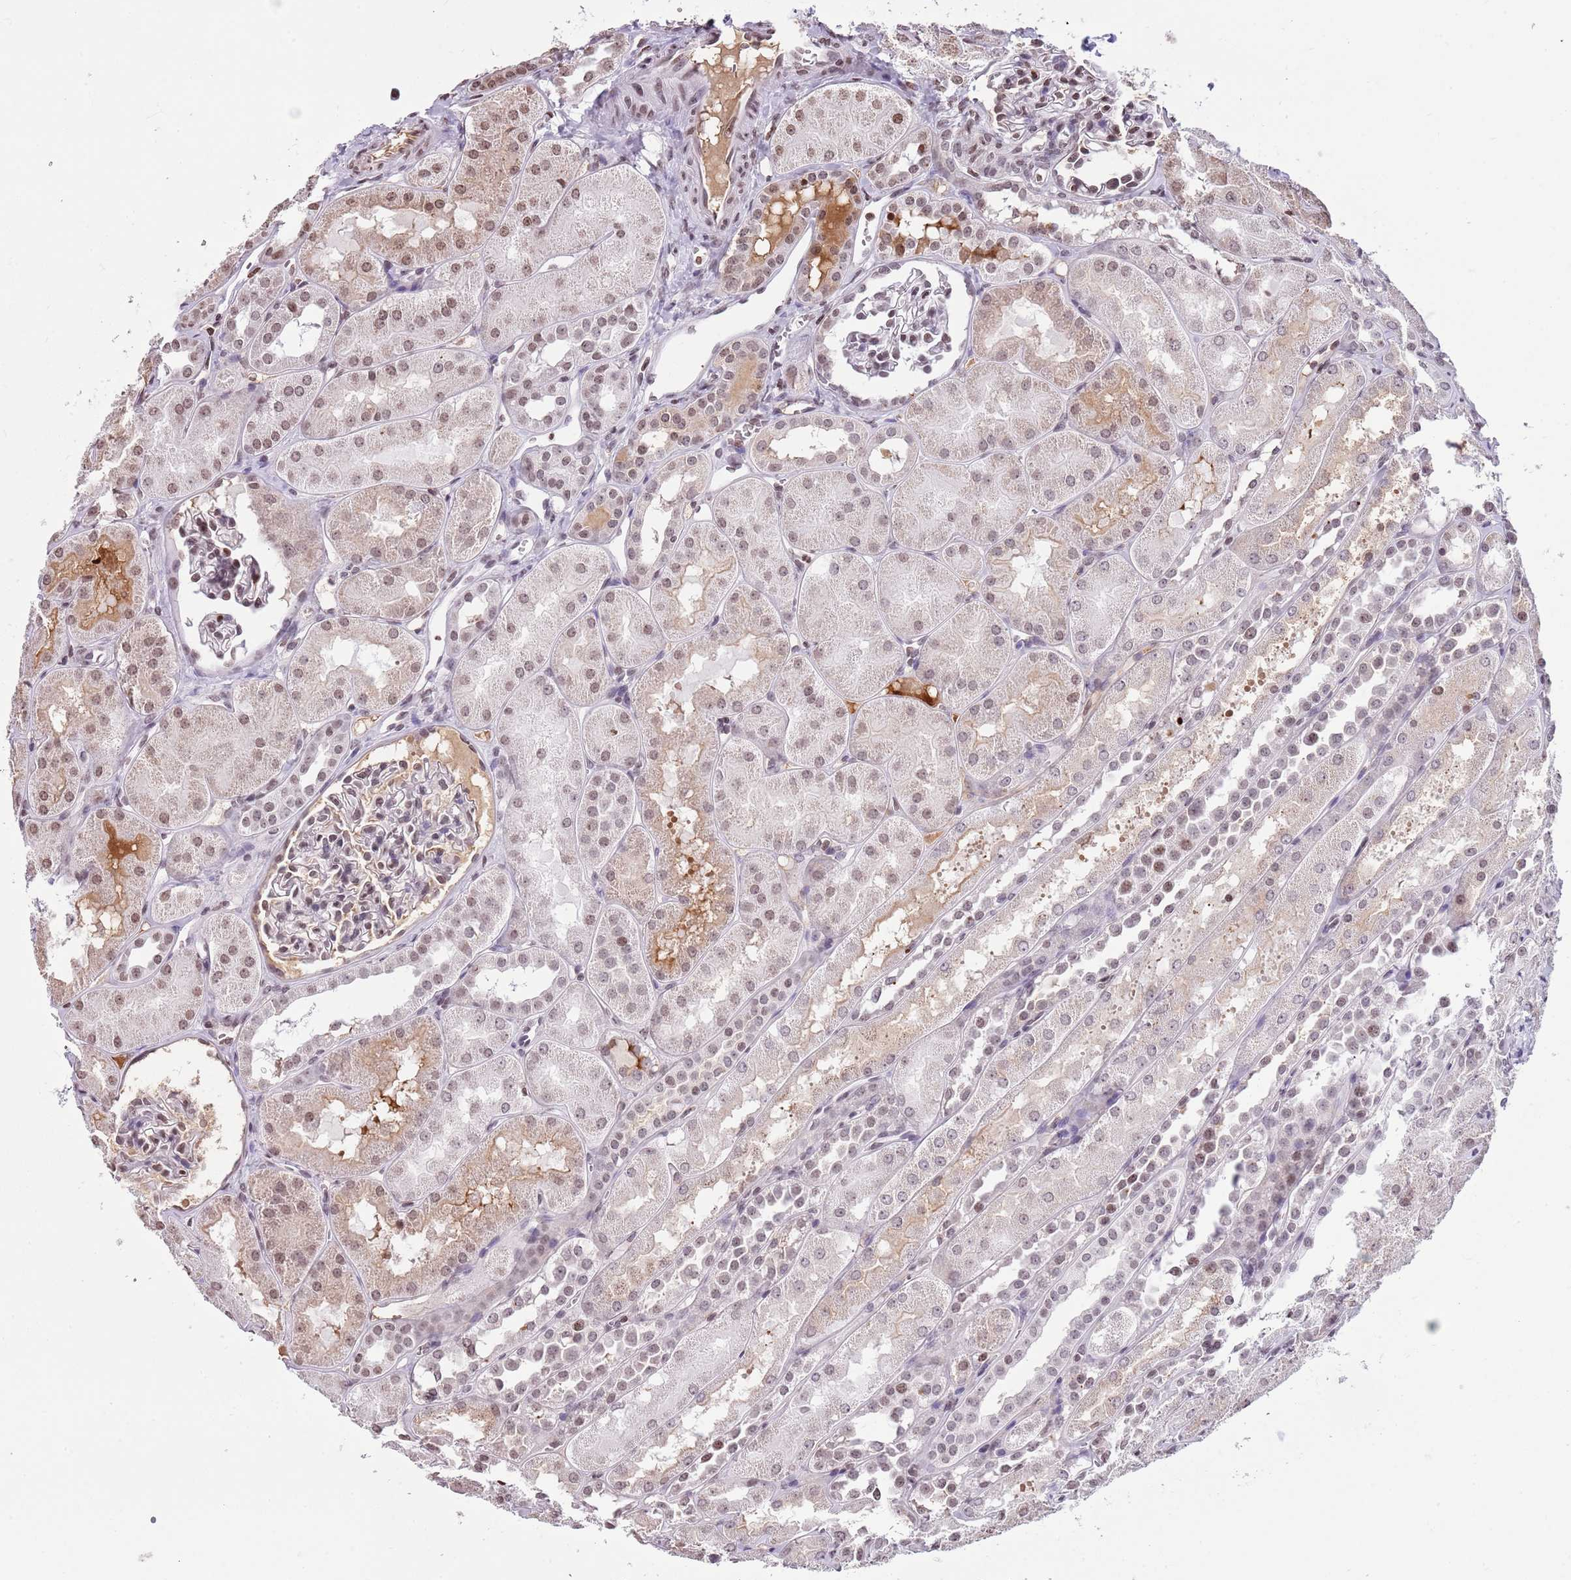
{"staining": {"intensity": "moderate", "quantity": "25%-75%", "location": "nuclear"}, "tissue": "kidney", "cell_type": "Cells in glomeruli", "image_type": "normal", "snomed": [{"axis": "morphology", "description": "Normal tissue, NOS"}, {"axis": "topography", "description": "Kidney"}, {"axis": "topography", "description": "Urinary bladder"}], "caption": "IHC (DAB) staining of normal kidney reveals moderate nuclear protein positivity in about 25%-75% of cells in glomeruli. Immunohistochemistry (ihc) stains the protein of interest in brown and the nuclei are stained blue.", "gene": "KPNA3", "patient": {"sex": "male", "age": 16}}